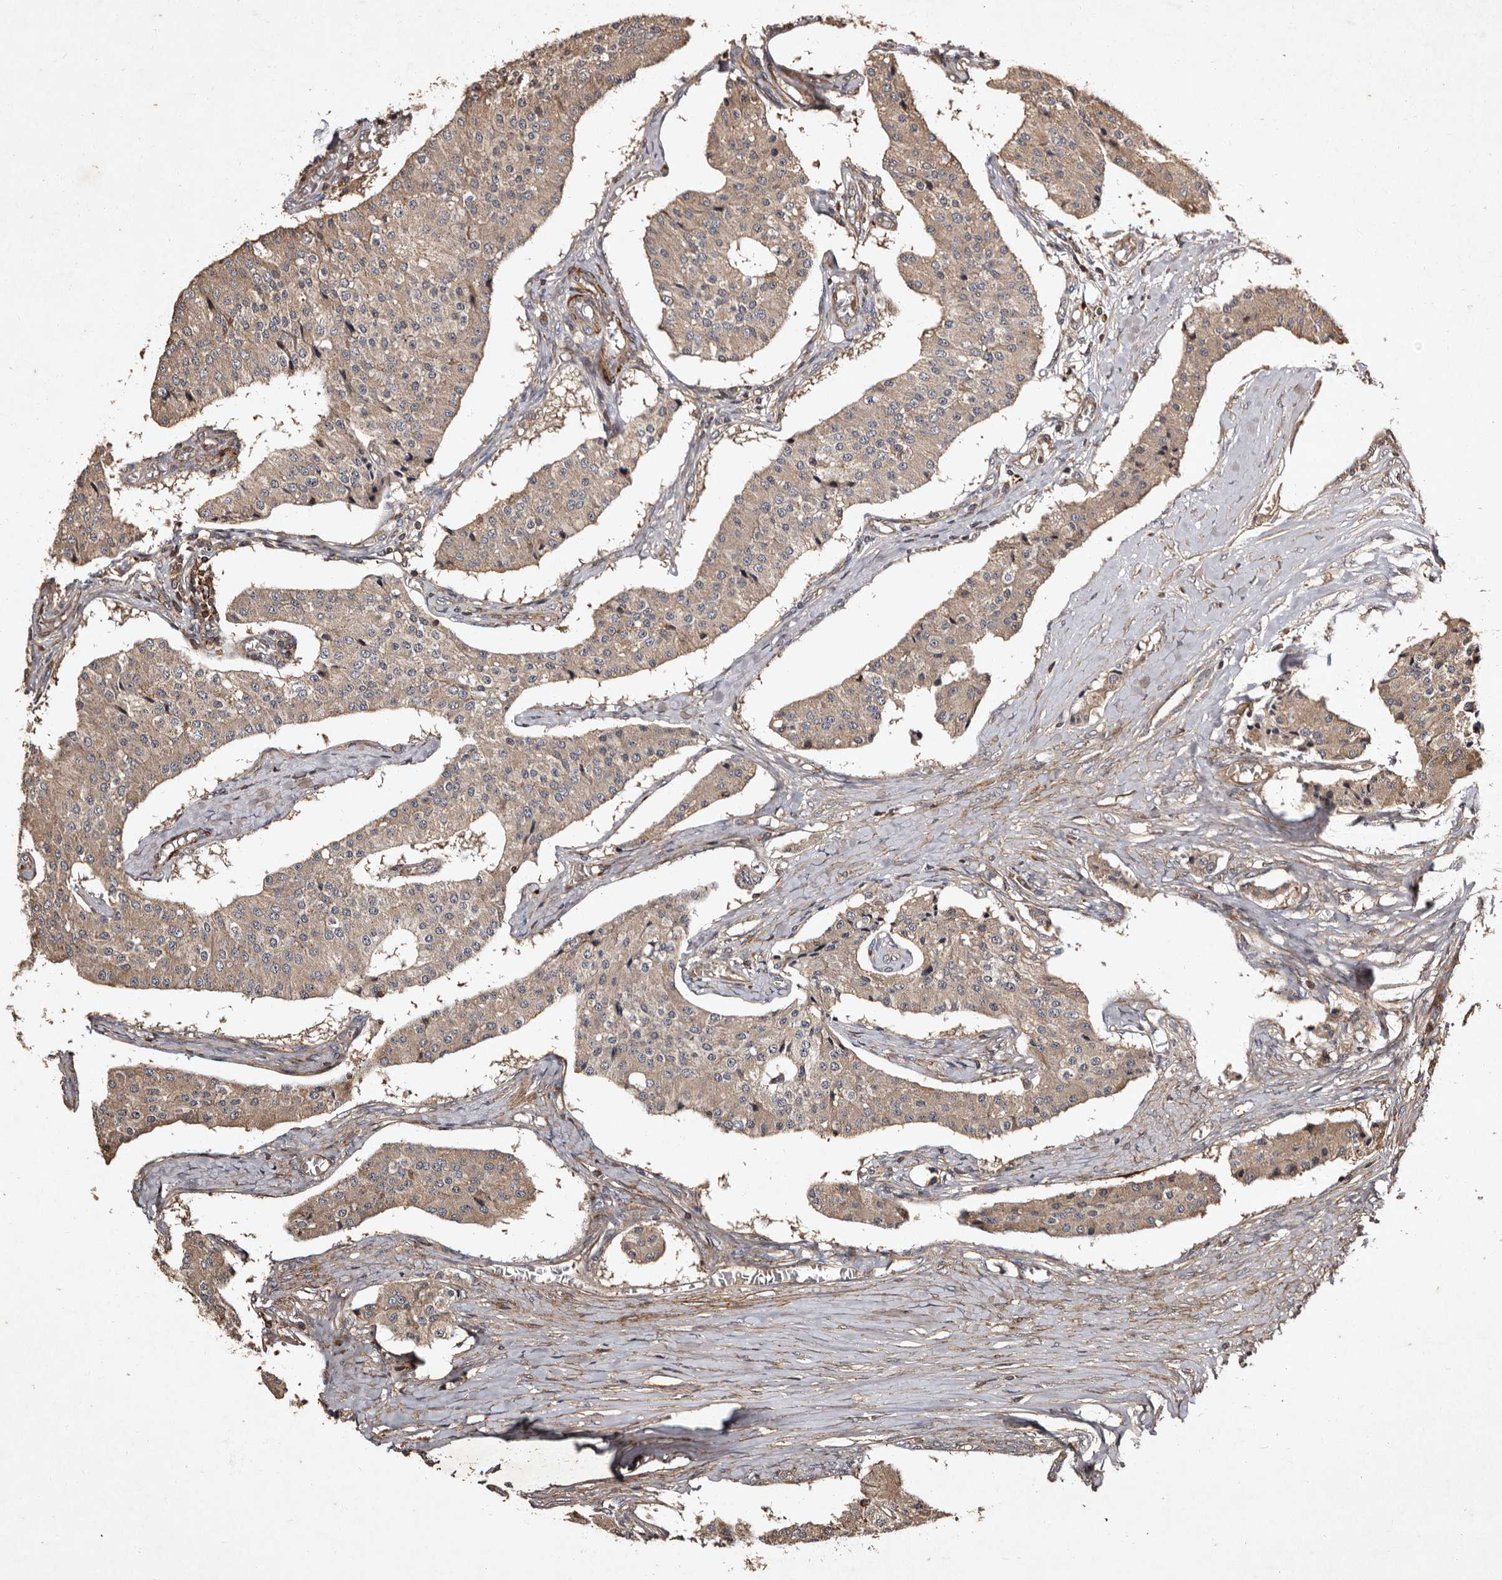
{"staining": {"intensity": "weak", "quantity": "25%-75%", "location": "cytoplasmic/membranous"}, "tissue": "carcinoid", "cell_type": "Tumor cells", "image_type": "cancer", "snomed": [{"axis": "morphology", "description": "Carcinoid, malignant, NOS"}, {"axis": "topography", "description": "Colon"}], "caption": "Protein expression analysis of malignant carcinoid shows weak cytoplasmic/membranous expression in approximately 25%-75% of tumor cells.", "gene": "PRKD3", "patient": {"sex": "female", "age": 52}}